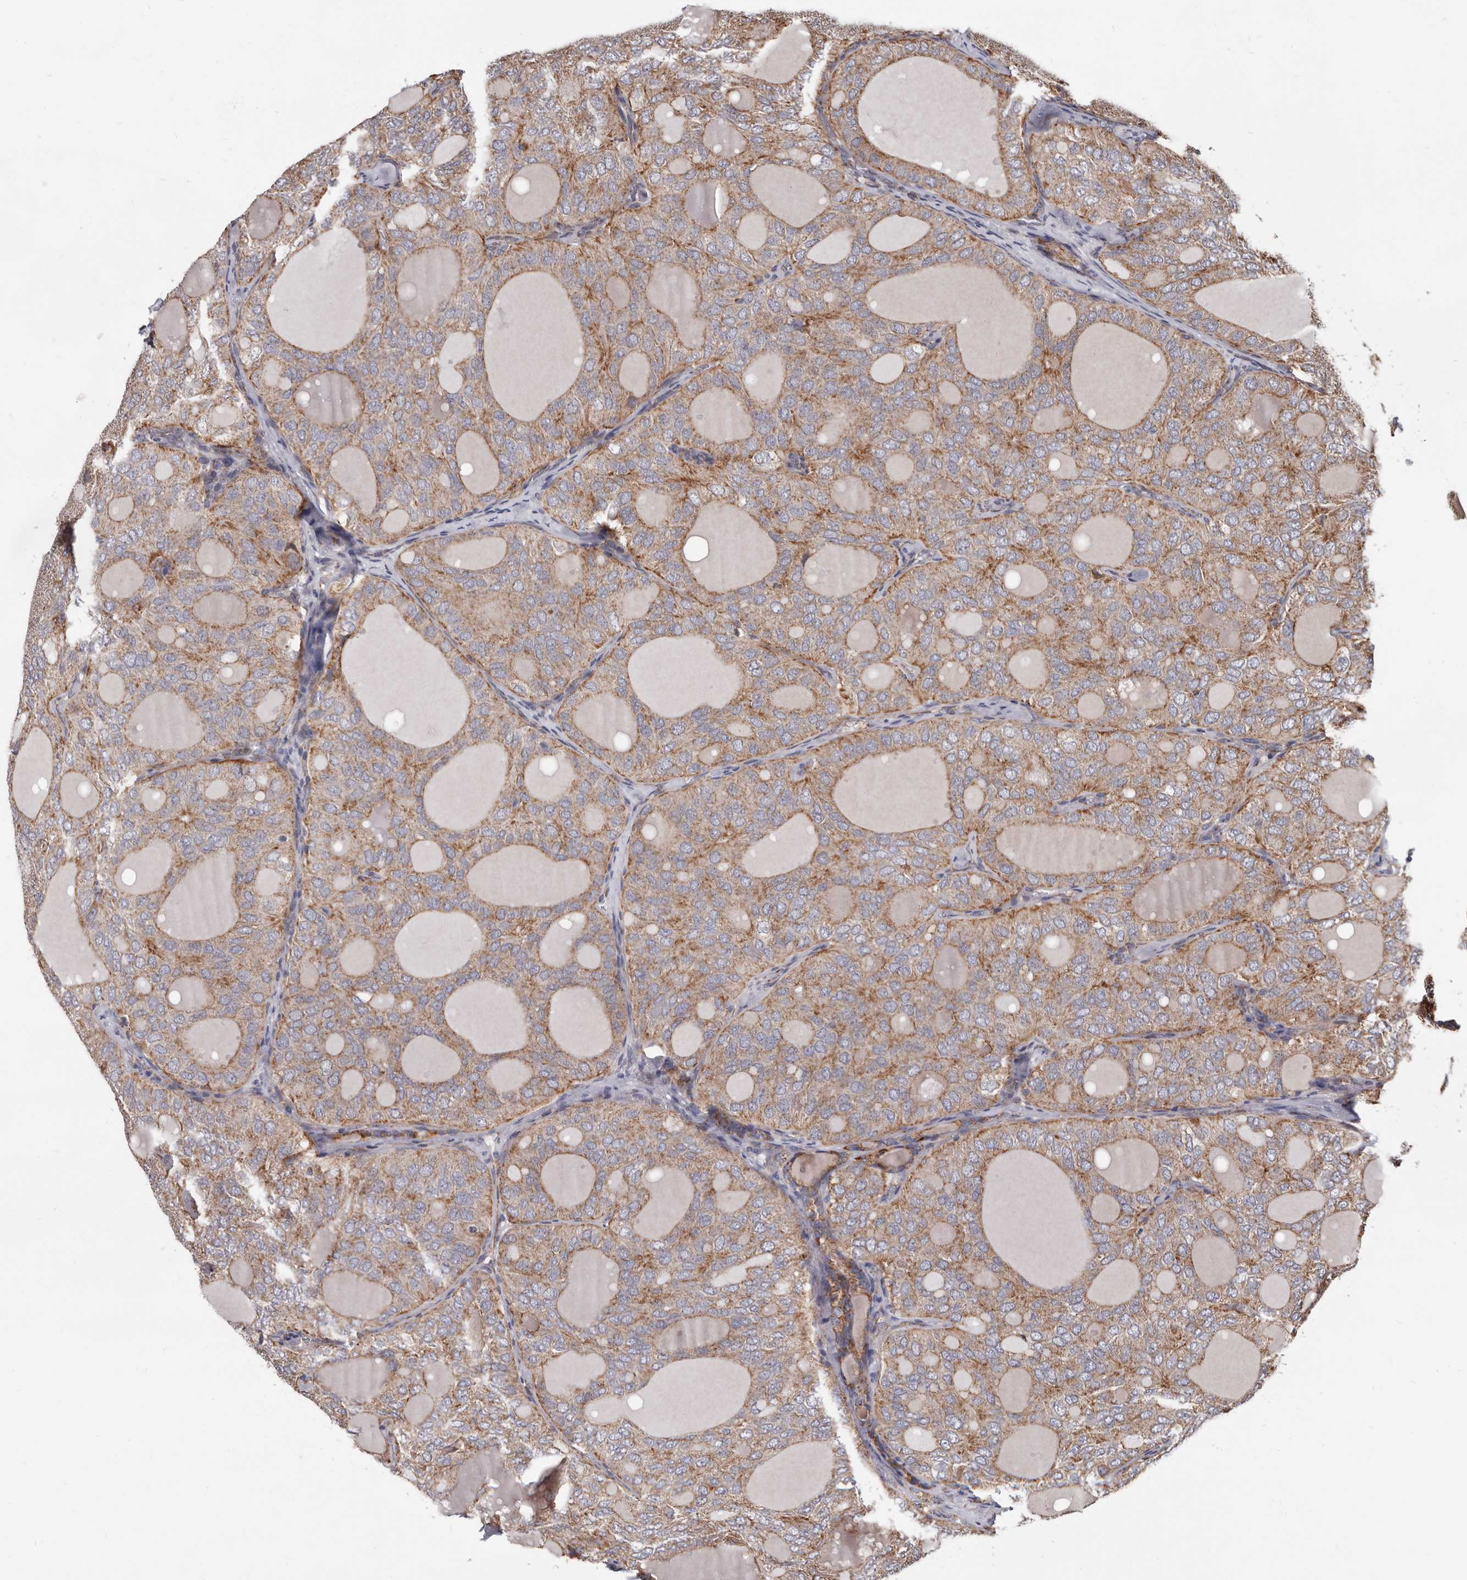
{"staining": {"intensity": "weak", "quantity": ">75%", "location": "cytoplasmic/membranous"}, "tissue": "thyroid cancer", "cell_type": "Tumor cells", "image_type": "cancer", "snomed": [{"axis": "morphology", "description": "Follicular adenoma carcinoma, NOS"}, {"axis": "topography", "description": "Thyroid gland"}], "caption": "This is a micrograph of IHC staining of thyroid cancer, which shows weak positivity in the cytoplasmic/membranous of tumor cells.", "gene": "MRPL18", "patient": {"sex": "male", "age": 75}}